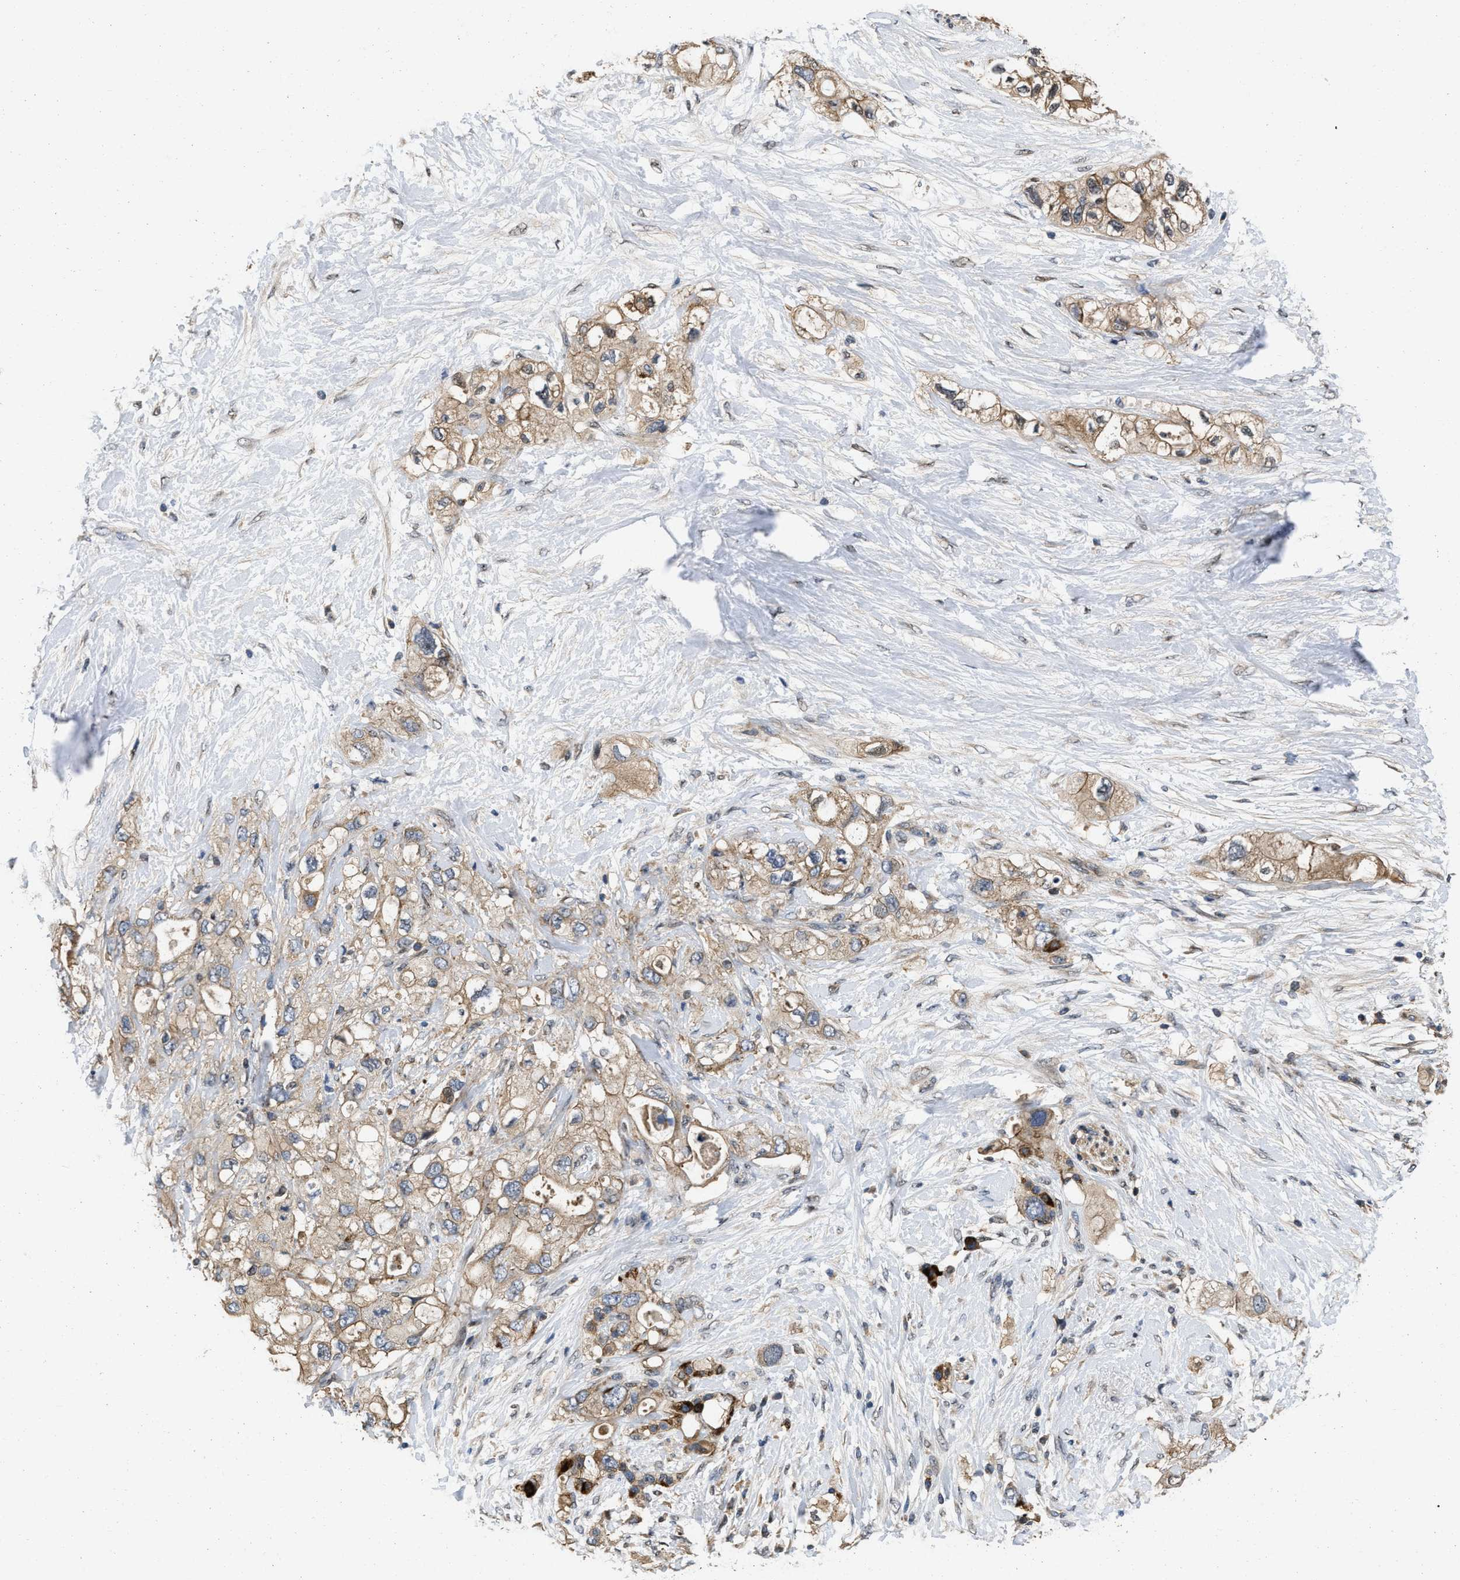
{"staining": {"intensity": "moderate", "quantity": ">75%", "location": "cytoplasmic/membranous"}, "tissue": "pancreatic cancer", "cell_type": "Tumor cells", "image_type": "cancer", "snomed": [{"axis": "morphology", "description": "Adenocarcinoma, NOS"}, {"axis": "topography", "description": "Pancreas"}], "caption": "A high-resolution histopathology image shows immunohistochemistry staining of pancreatic adenocarcinoma, which displays moderate cytoplasmic/membranous positivity in approximately >75% of tumor cells. The protein of interest is stained brown, and the nuclei are stained in blue (DAB IHC with brightfield microscopy, high magnification).", "gene": "PRDM14", "patient": {"sex": "female", "age": 56}}